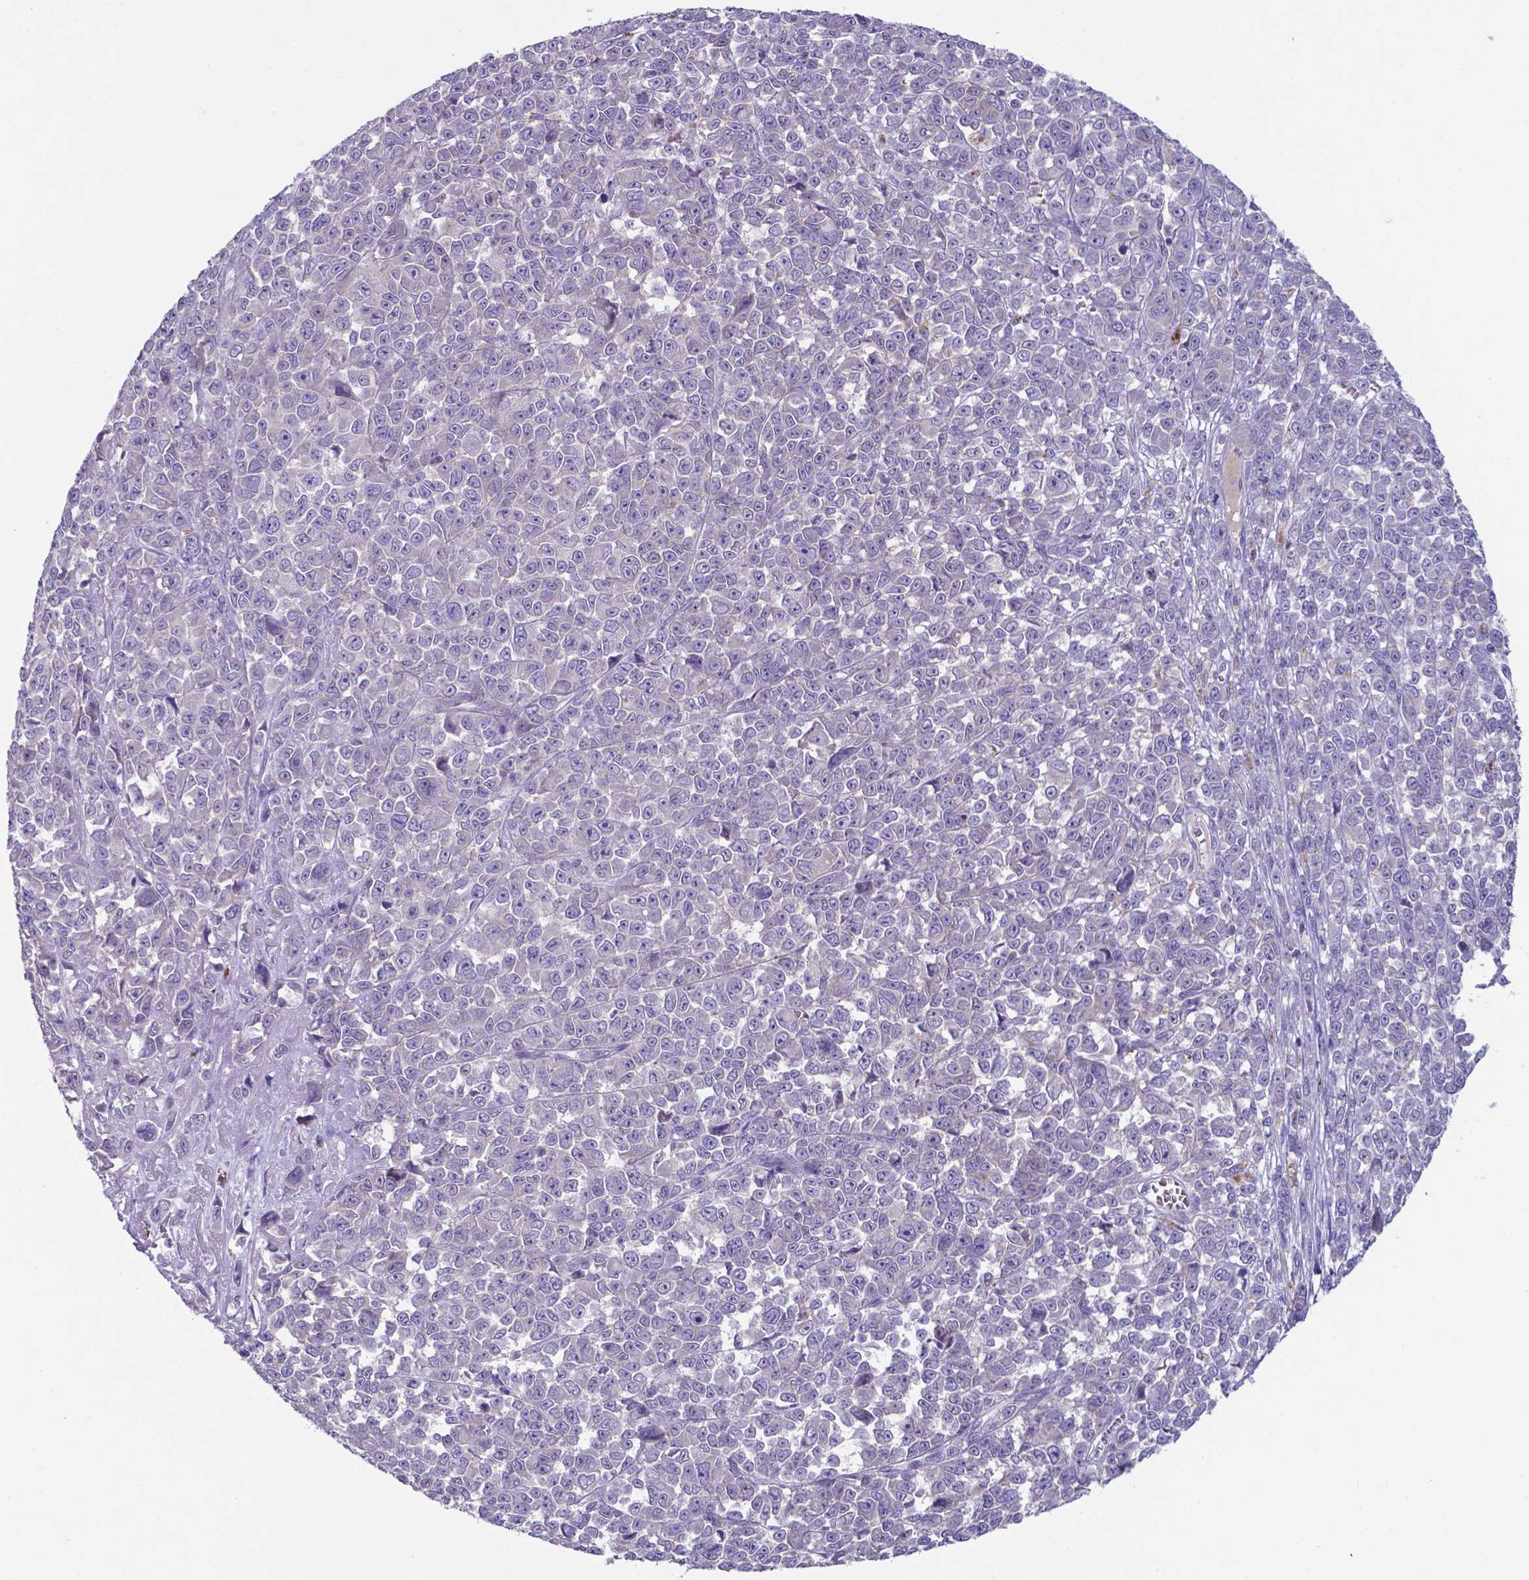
{"staining": {"intensity": "negative", "quantity": "none", "location": "none"}, "tissue": "melanoma", "cell_type": "Tumor cells", "image_type": "cancer", "snomed": [{"axis": "morphology", "description": "Malignant melanoma, NOS"}, {"axis": "topography", "description": "Skin"}], "caption": "Protein analysis of malignant melanoma demonstrates no significant positivity in tumor cells.", "gene": "TYRO3", "patient": {"sex": "female", "age": 95}}